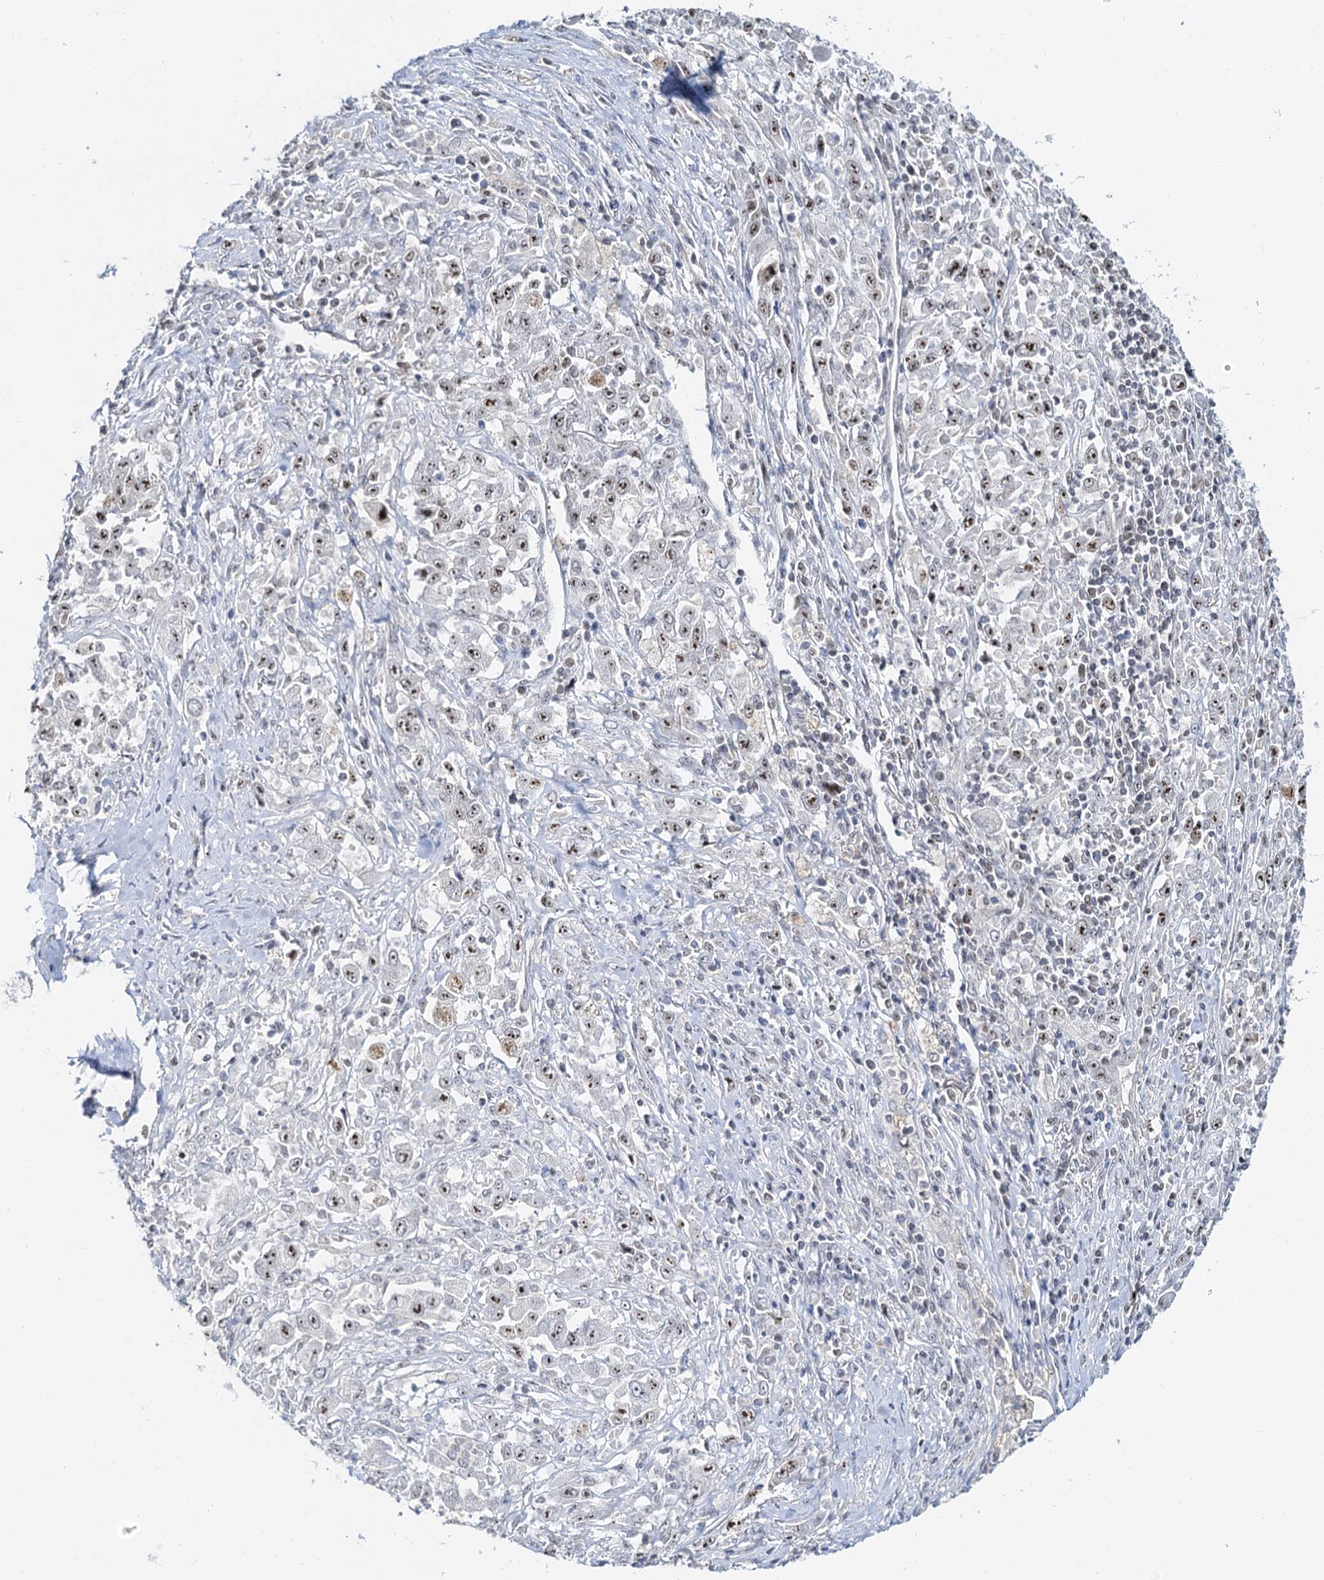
{"staining": {"intensity": "strong", "quantity": ">75%", "location": "nuclear"}, "tissue": "melanoma", "cell_type": "Tumor cells", "image_type": "cancer", "snomed": [{"axis": "morphology", "description": "Malignant melanoma, Metastatic site"}, {"axis": "topography", "description": "Skin"}], "caption": "The image shows staining of malignant melanoma (metastatic site), revealing strong nuclear protein positivity (brown color) within tumor cells. The protein of interest is stained brown, and the nuclei are stained in blue (DAB IHC with brightfield microscopy, high magnification).", "gene": "NOP2", "patient": {"sex": "female", "age": 56}}